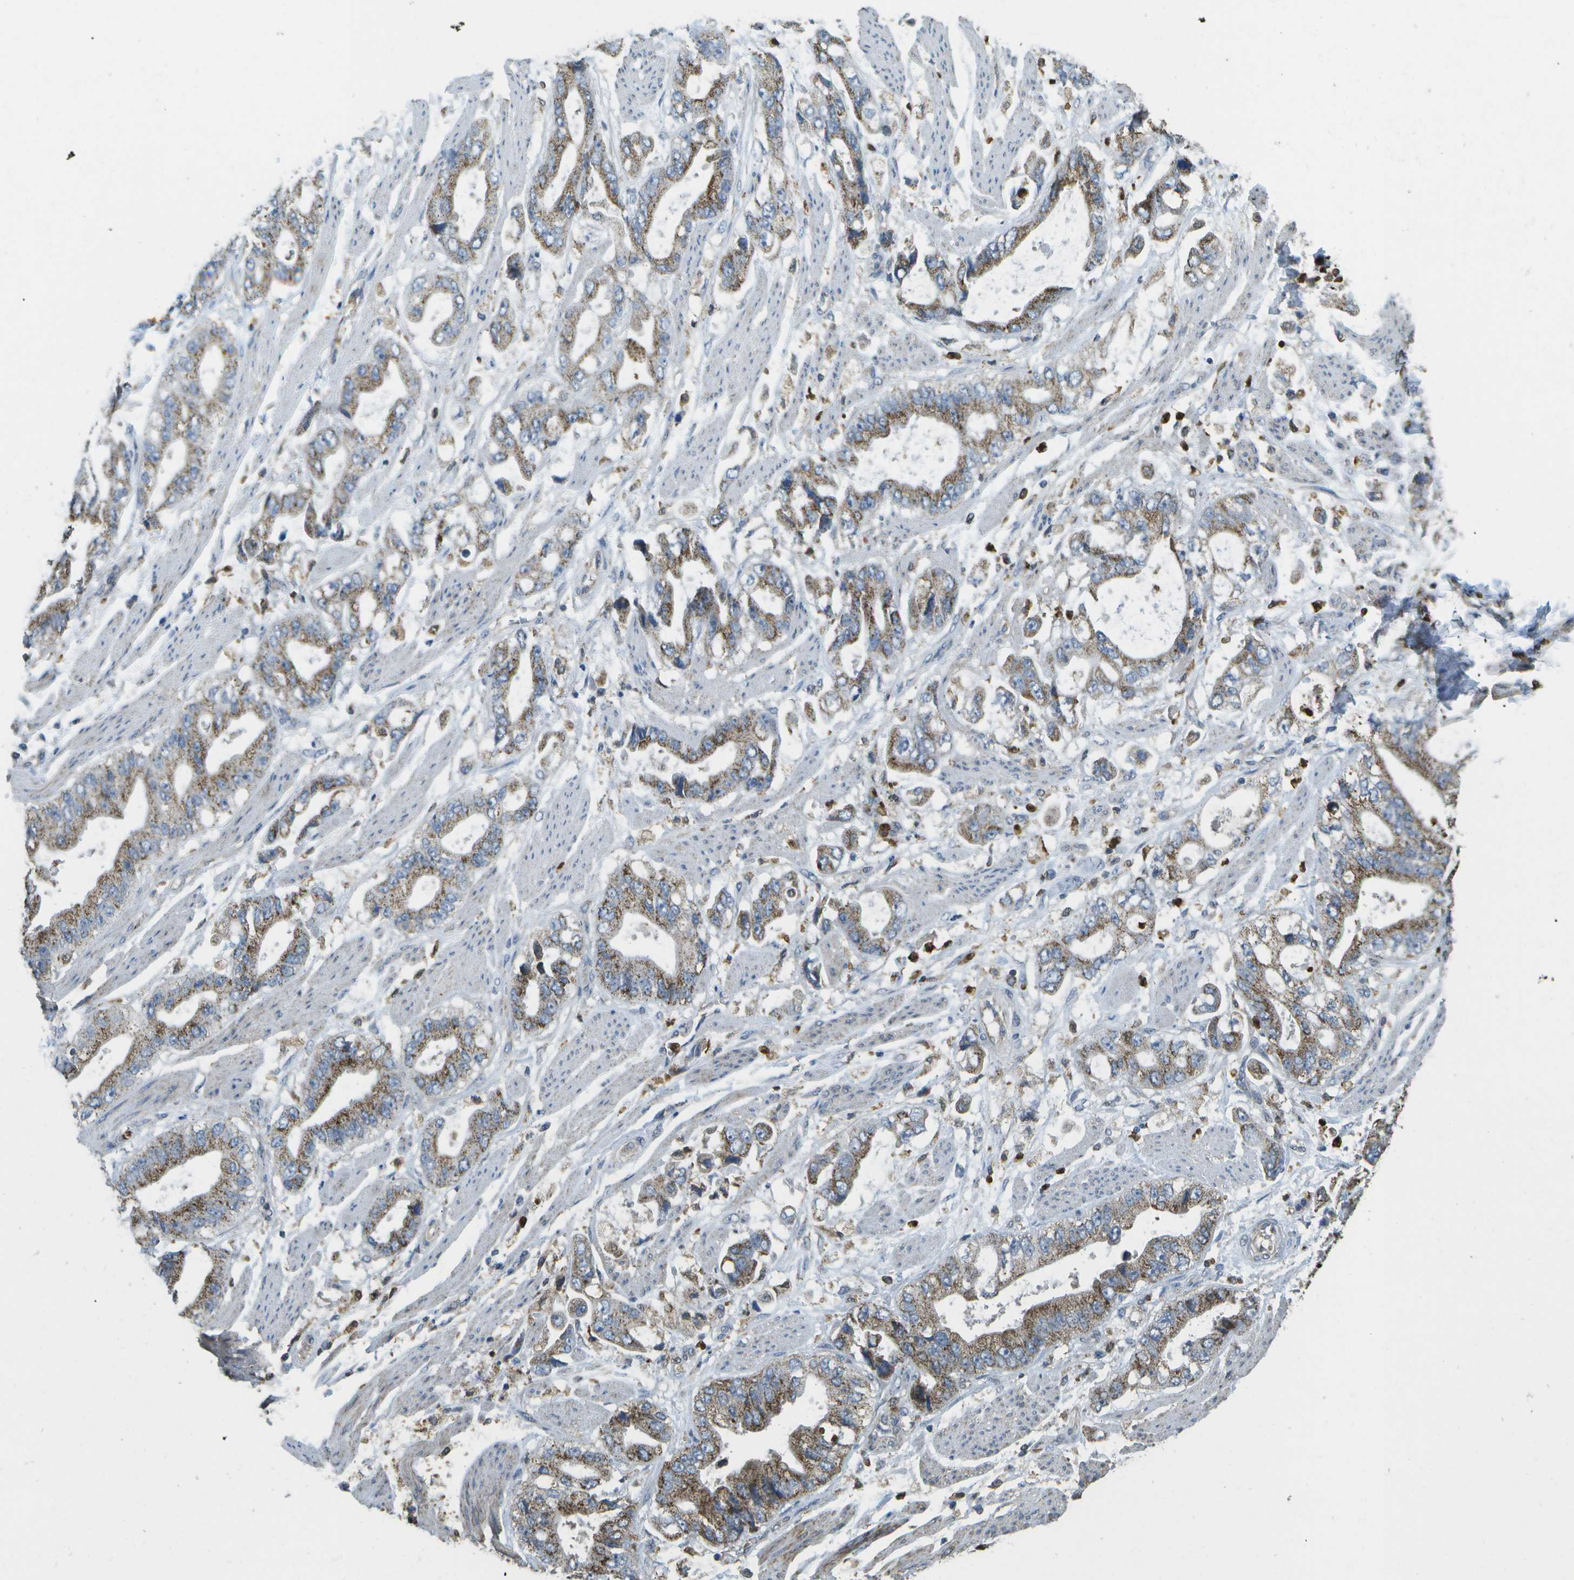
{"staining": {"intensity": "moderate", "quantity": ">75%", "location": "cytoplasmic/membranous"}, "tissue": "stomach cancer", "cell_type": "Tumor cells", "image_type": "cancer", "snomed": [{"axis": "morphology", "description": "Normal tissue, NOS"}, {"axis": "morphology", "description": "Adenocarcinoma, NOS"}, {"axis": "topography", "description": "Stomach"}], "caption": "Stomach adenocarcinoma was stained to show a protein in brown. There is medium levels of moderate cytoplasmic/membranous staining in approximately >75% of tumor cells. The staining is performed using DAB (3,3'-diaminobenzidine) brown chromogen to label protein expression. The nuclei are counter-stained blue using hematoxylin.", "gene": "CACHD1", "patient": {"sex": "male", "age": 62}}